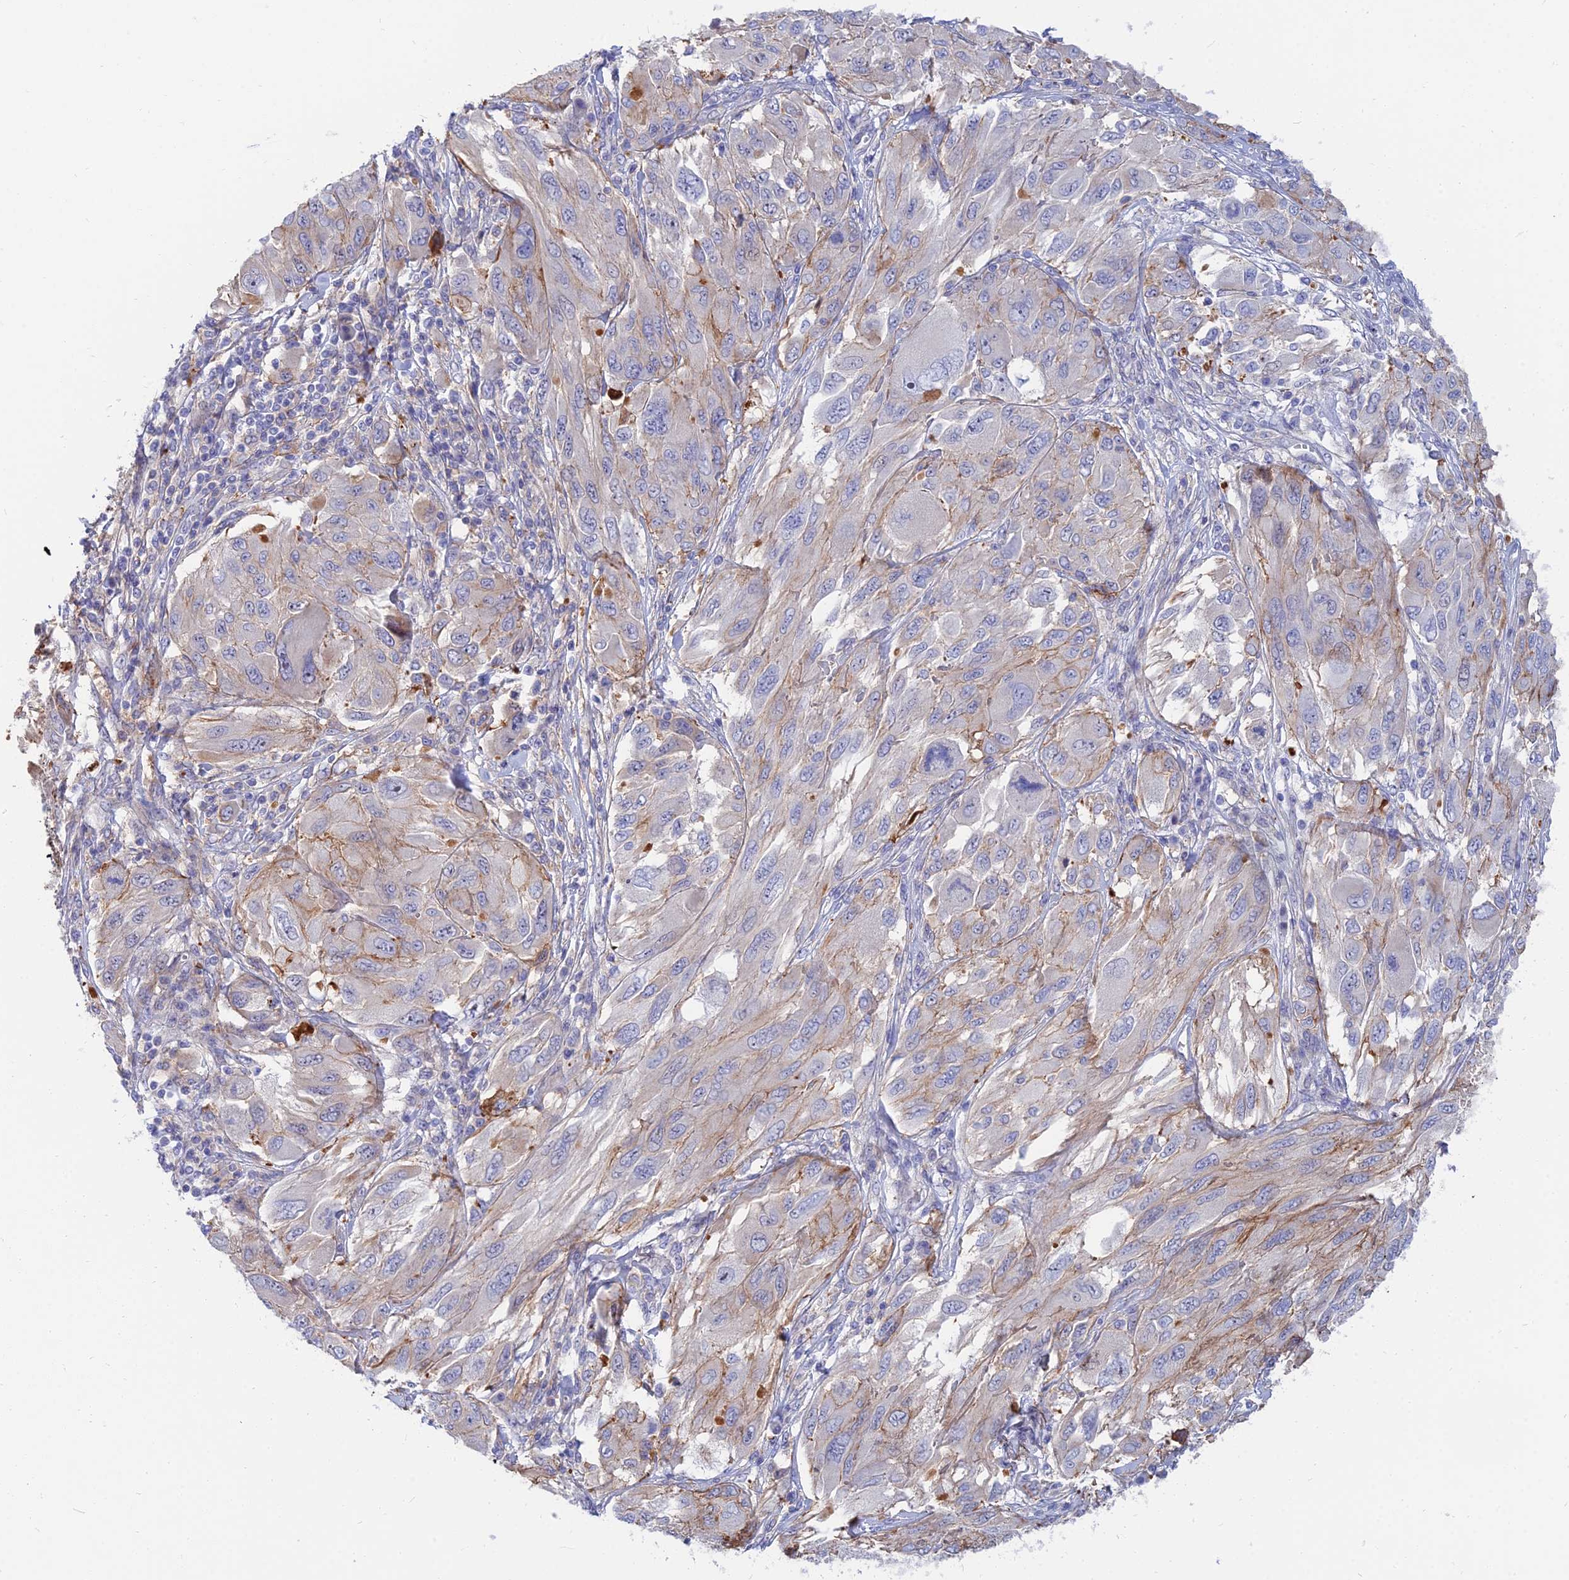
{"staining": {"intensity": "moderate", "quantity": "<25%", "location": "cytoplasmic/membranous"}, "tissue": "melanoma", "cell_type": "Tumor cells", "image_type": "cancer", "snomed": [{"axis": "morphology", "description": "Malignant melanoma, NOS"}, {"axis": "topography", "description": "Skin"}], "caption": "Moderate cytoplasmic/membranous positivity is seen in approximately <25% of tumor cells in melanoma.", "gene": "TRIM43B", "patient": {"sex": "female", "age": 91}}